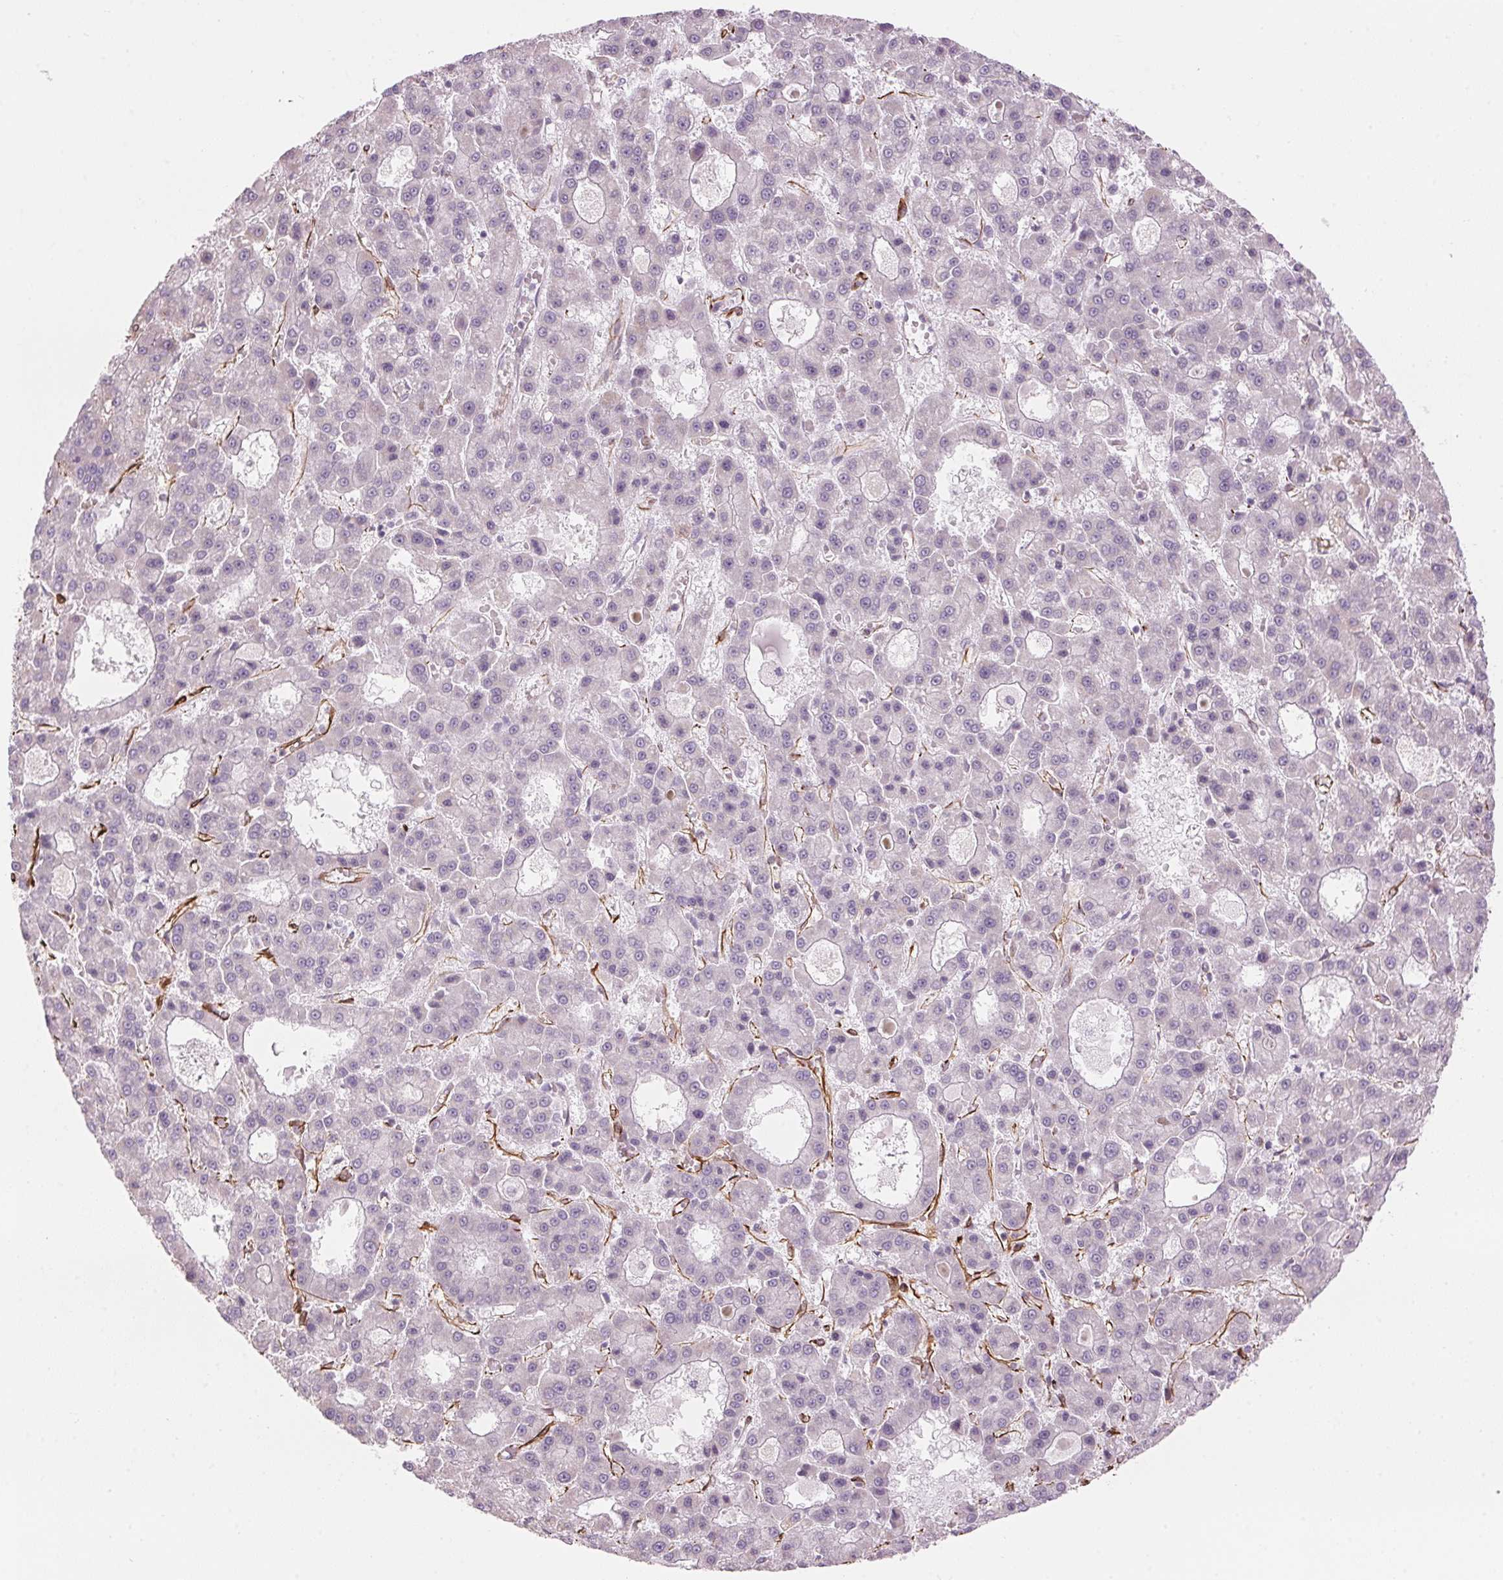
{"staining": {"intensity": "negative", "quantity": "none", "location": "none"}, "tissue": "liver cancer", "cell_type": "Tumor cells", "image_type": "cancer", "snomed": [{"axis": "morphology", "description": "Carcinoma, Hepatocellular, NOS"}, {"axis": "topography", "description": "Liver"}], "caption": "Tumor cells show no significant expression in liver hepatocellular carcinoma.", "gene": "CLPS", "patient": {"sex": "male", "age": 70}}